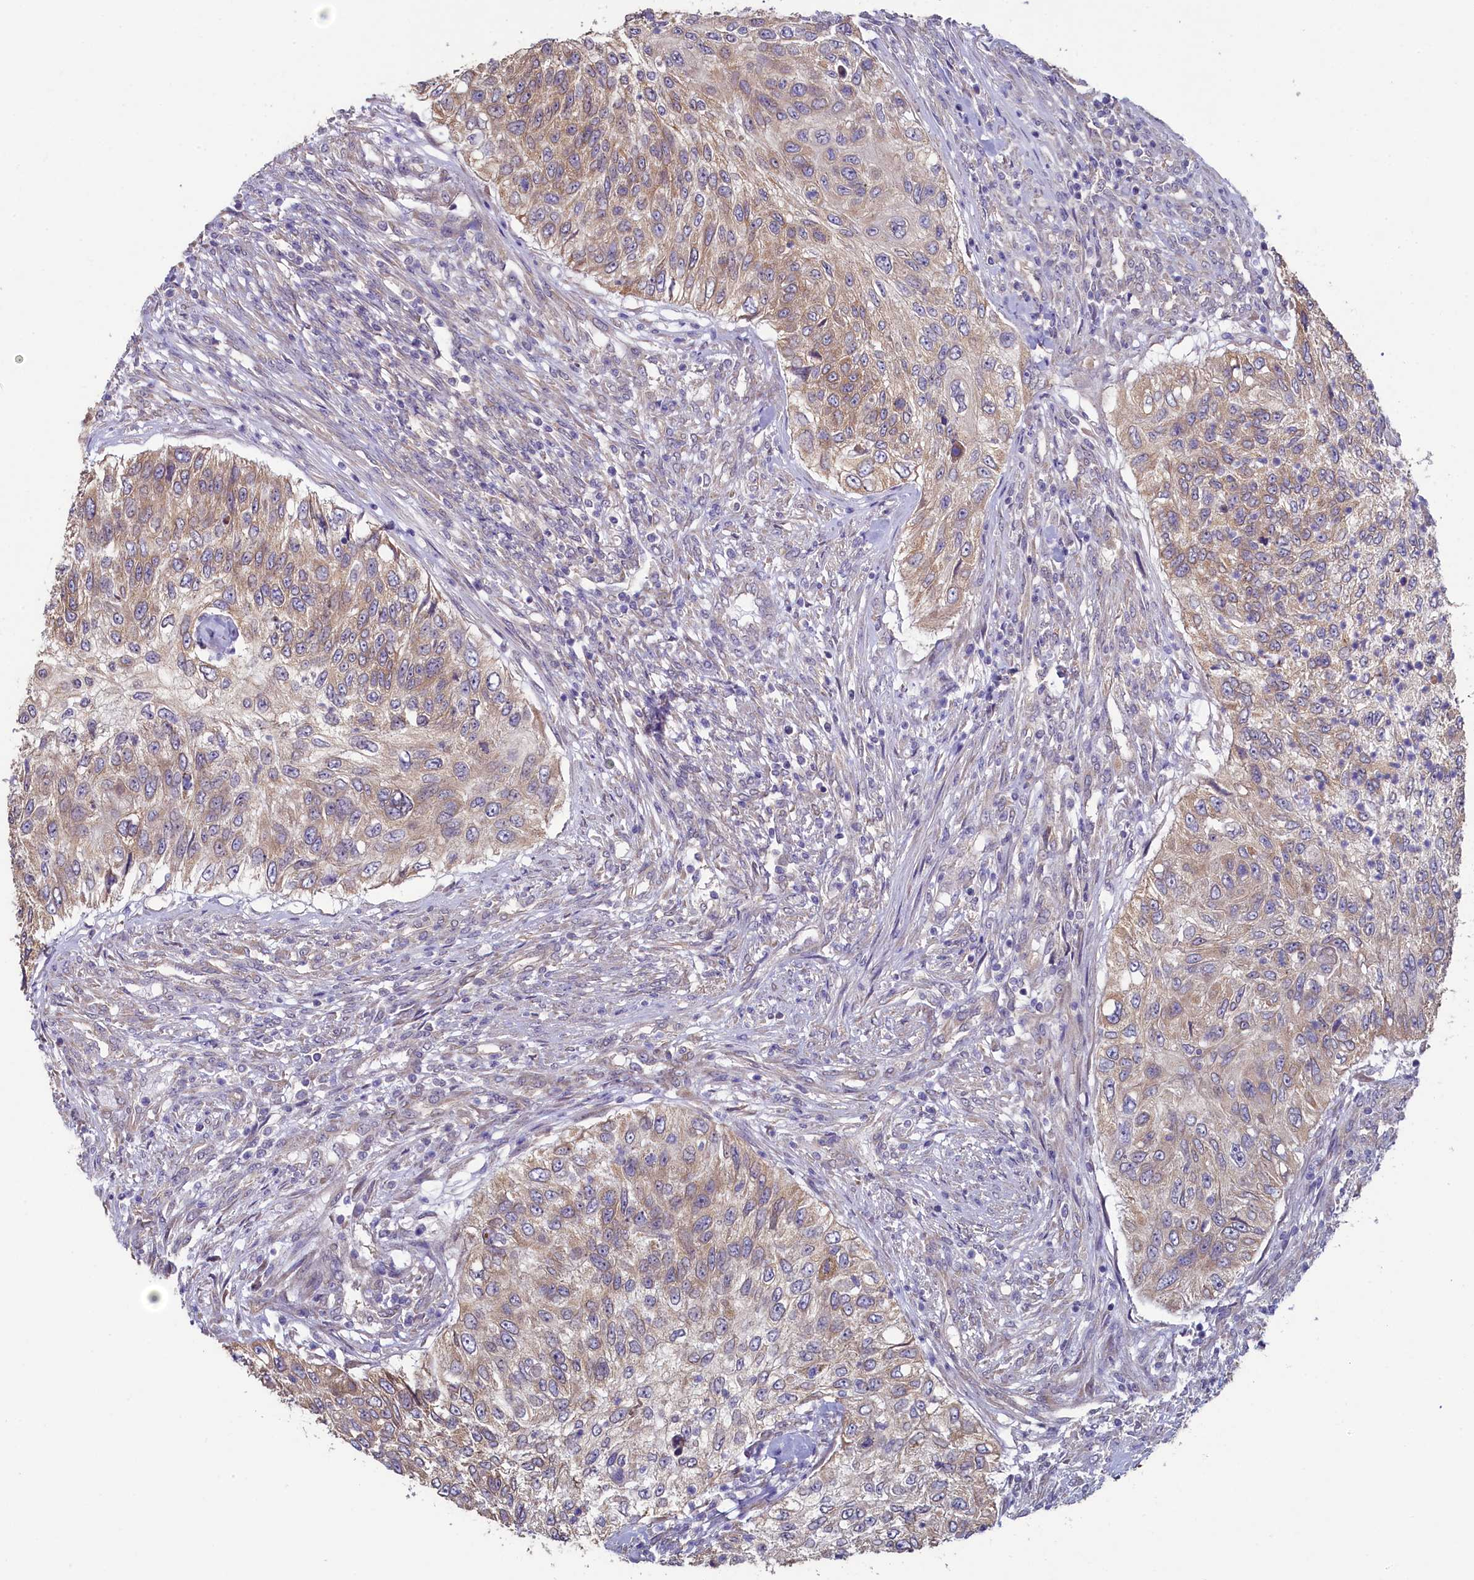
{"staining": {"intensity": "moderate", "quantity": "25%-75%", "location": "cytoplasmic/membranous"}, "tissue": "urothelial cancer", "cell_type": "Tumor cells", "image_type": "cancer", "snomed": [{"axis": "morphology", "description": "Urothelial carcinoma, High grade"}, {"axis": "topography", "description": "Urinary bladder"}], "caption": "Human urothelial cancer stained with a protein marker demonstrates moderate staining in tumor cells.", "gene": "SPATA2L", "patient": {"sex": "female", "age": 60}}